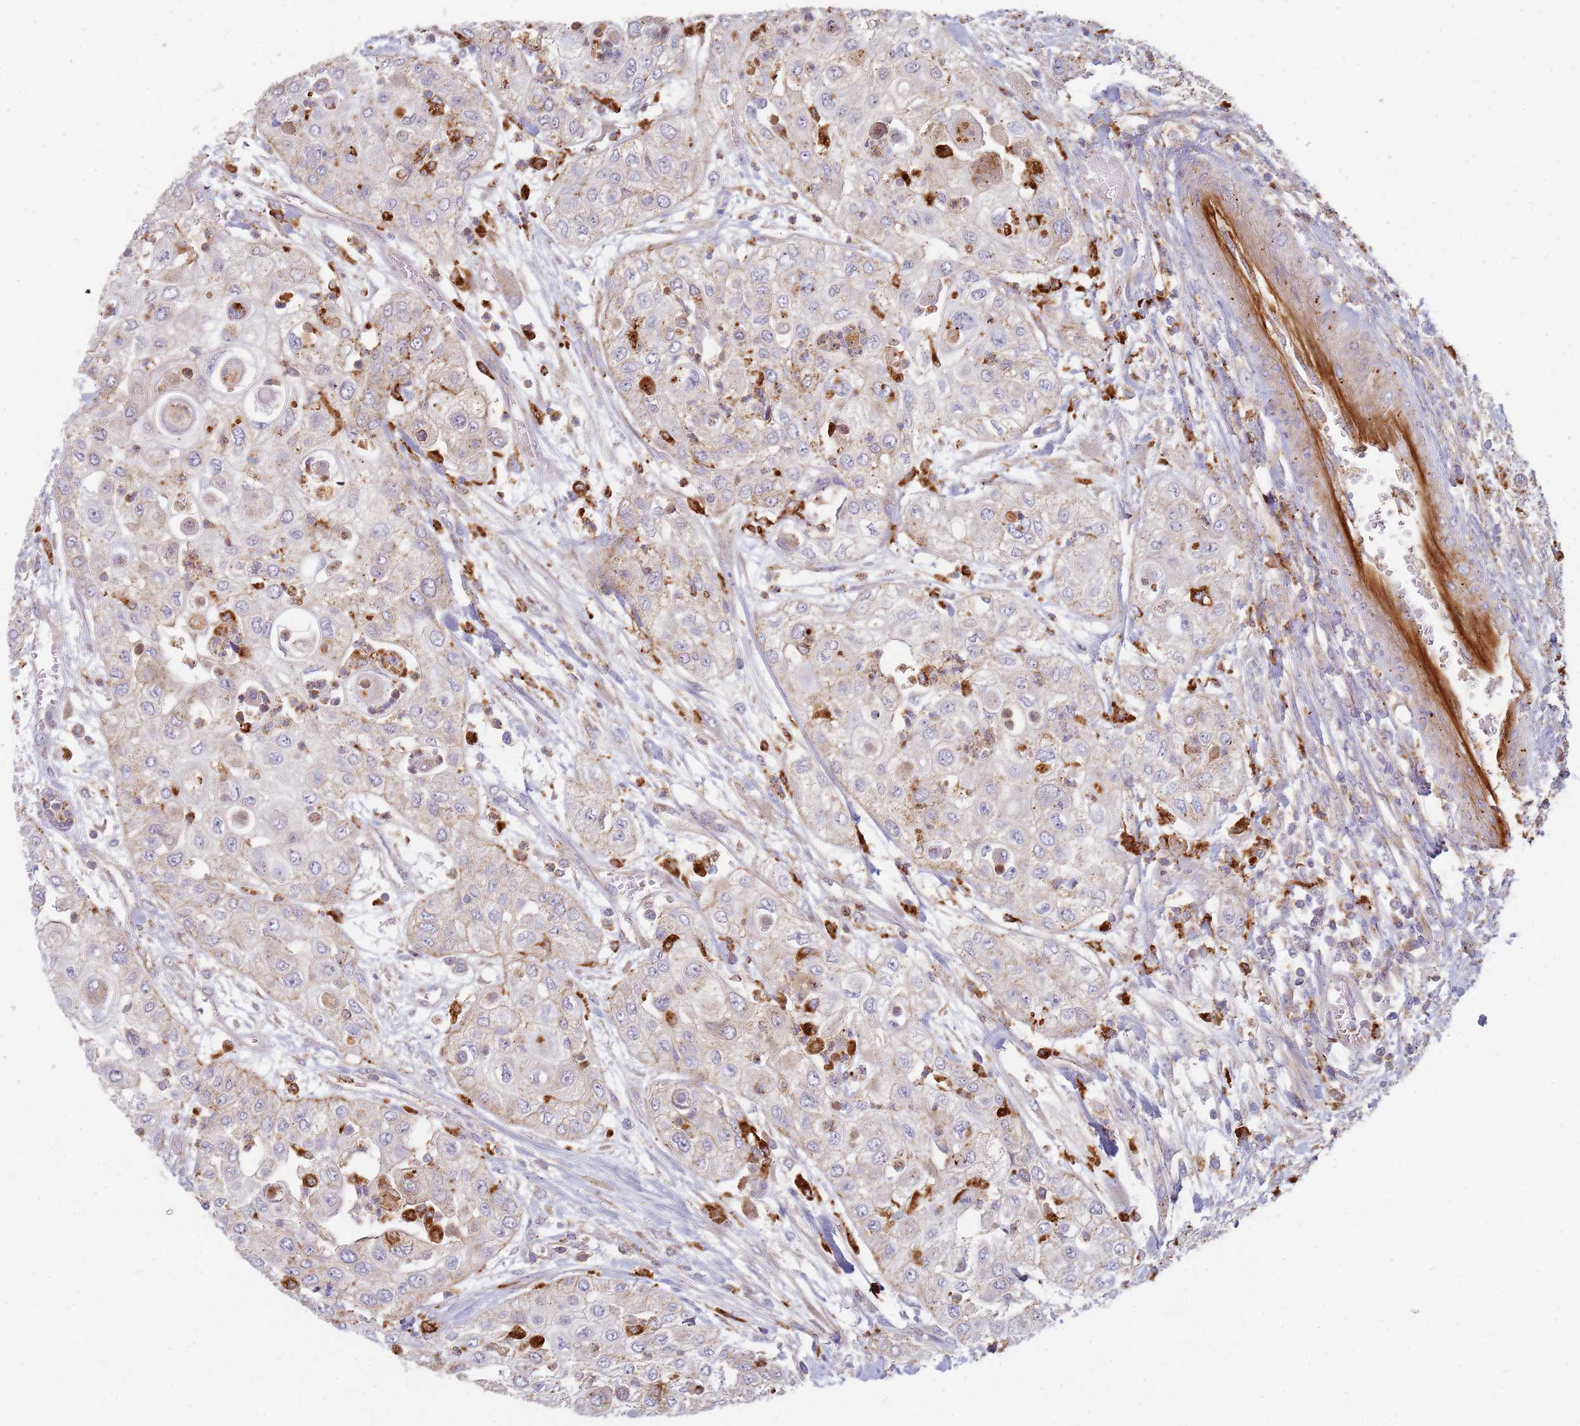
{"staining": {"intensity": "weak", "quantity": "<25%", "location": "cytoplasmic/membranous"}, "tissue": "urothelial cancer", "cell_type": "Tumor cells", "image_type": "cancer", "snomed": [{"axis": "morphology", "description": "Urothelial carcinoma, High grade"}, {"axis": "topography", "description": "Urinary bladder"}], "caption": "DAB (3,3'-diaminobenzidine) immunohistochemical staining of urothelial cancer exhibits no significant staining in tumor cells.", "gene": "TMEM229B", "patient": {"sex": "female", "age": 79}}